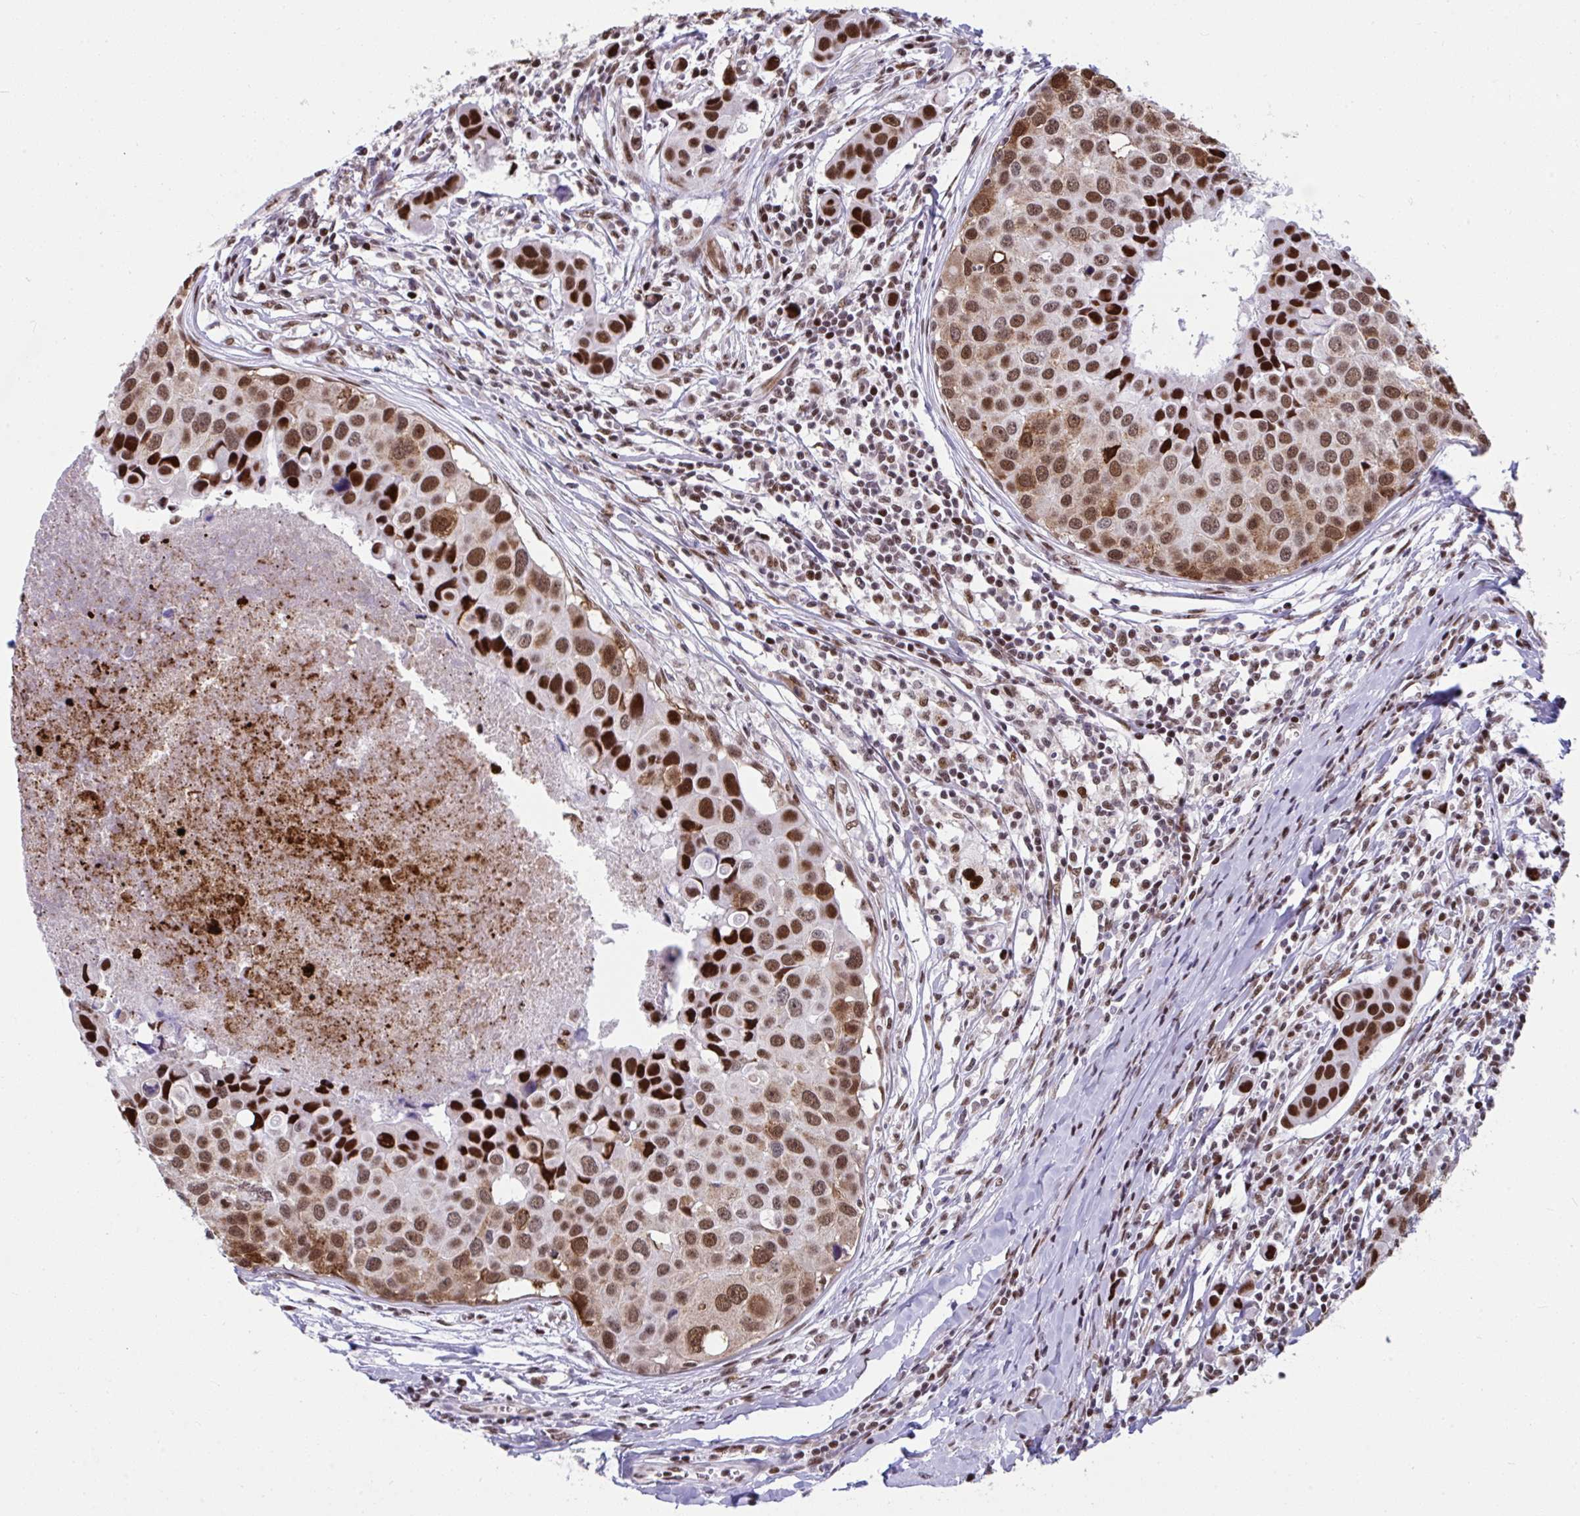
{"staining": {"intensity": "strong", "quantity": ">75%", "location": "nuclear"}, "tissue": "breast cancer", "cell_type": "Tumor cells", "image_type": "cancer", "snomed": [{"axis": "morphology", "description": "Duct carcinoma"}, {"axis": "topography", "description": "Breast"}], "caption": "Brown immunohistochemical staining in human intraductal carcinoma (breast) reveals strong nuclear expression in about >75% of tumor cells.", "gene": "SLC35C2", "patient": {"sex": "female", "age": 24}}